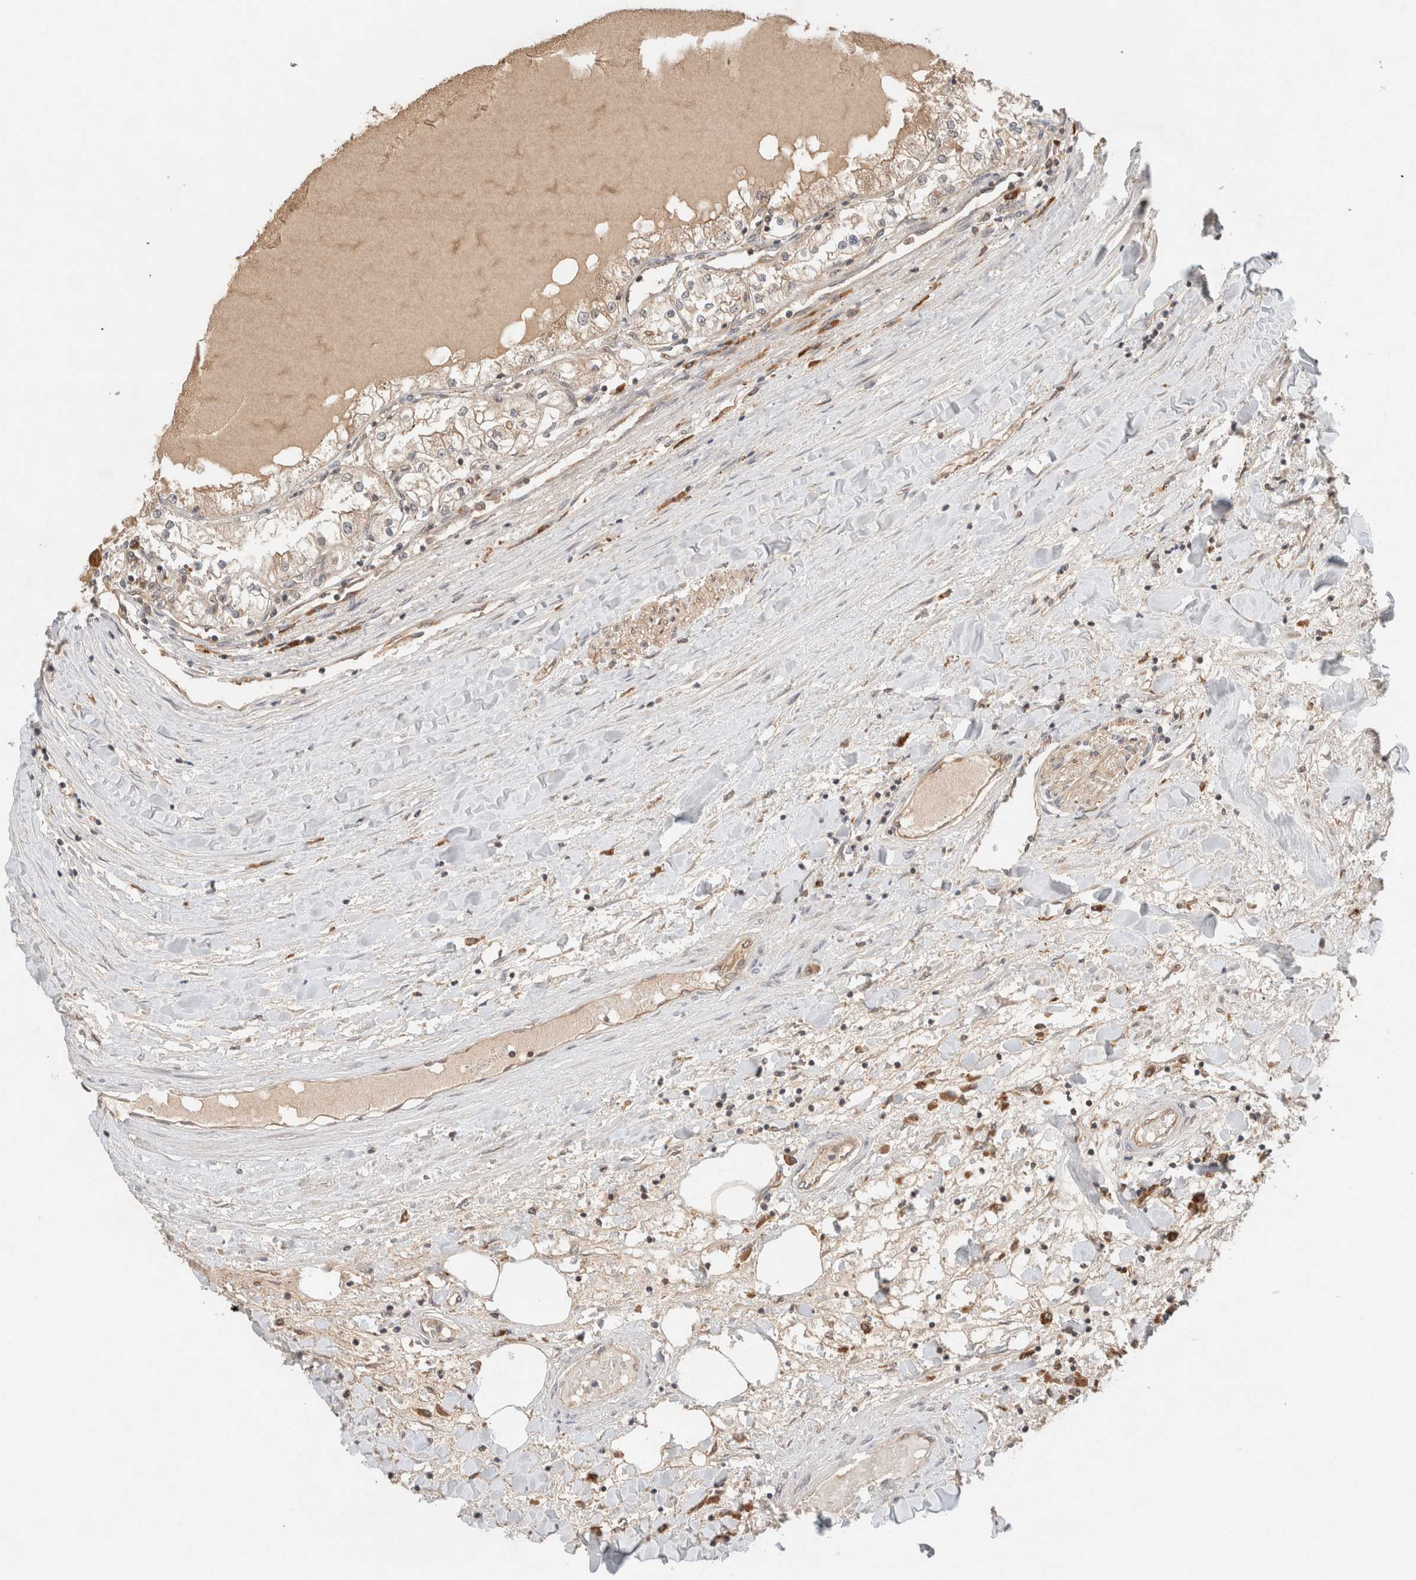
{"staining": {"intensity": "weak", "quantity": ">75%", "location": "cytoplasmic/membranous"}, "tissue": "renal cancer", "cell_type": "Tumor cells", "image_type": "cancer", "snomed": [{"axis": "morphology", "description": "Adenocarcinoma, NOS"}, {"axis": "topography", "description": "Kidney"}], "caption": "Renal adenocarcinoma stained with immunohistochemistry exhibits weak cytoplasmic/membranous staining in approximately >75% of tumor cells. The staining was performed using DAB (3,3'-diaminobenzidine), with brown indicating positive protein expression. Nuclei are stained blue with hematoxylin.", "gene": "ARFGEF2", "patient": {"sex": "male", "age": 68}}